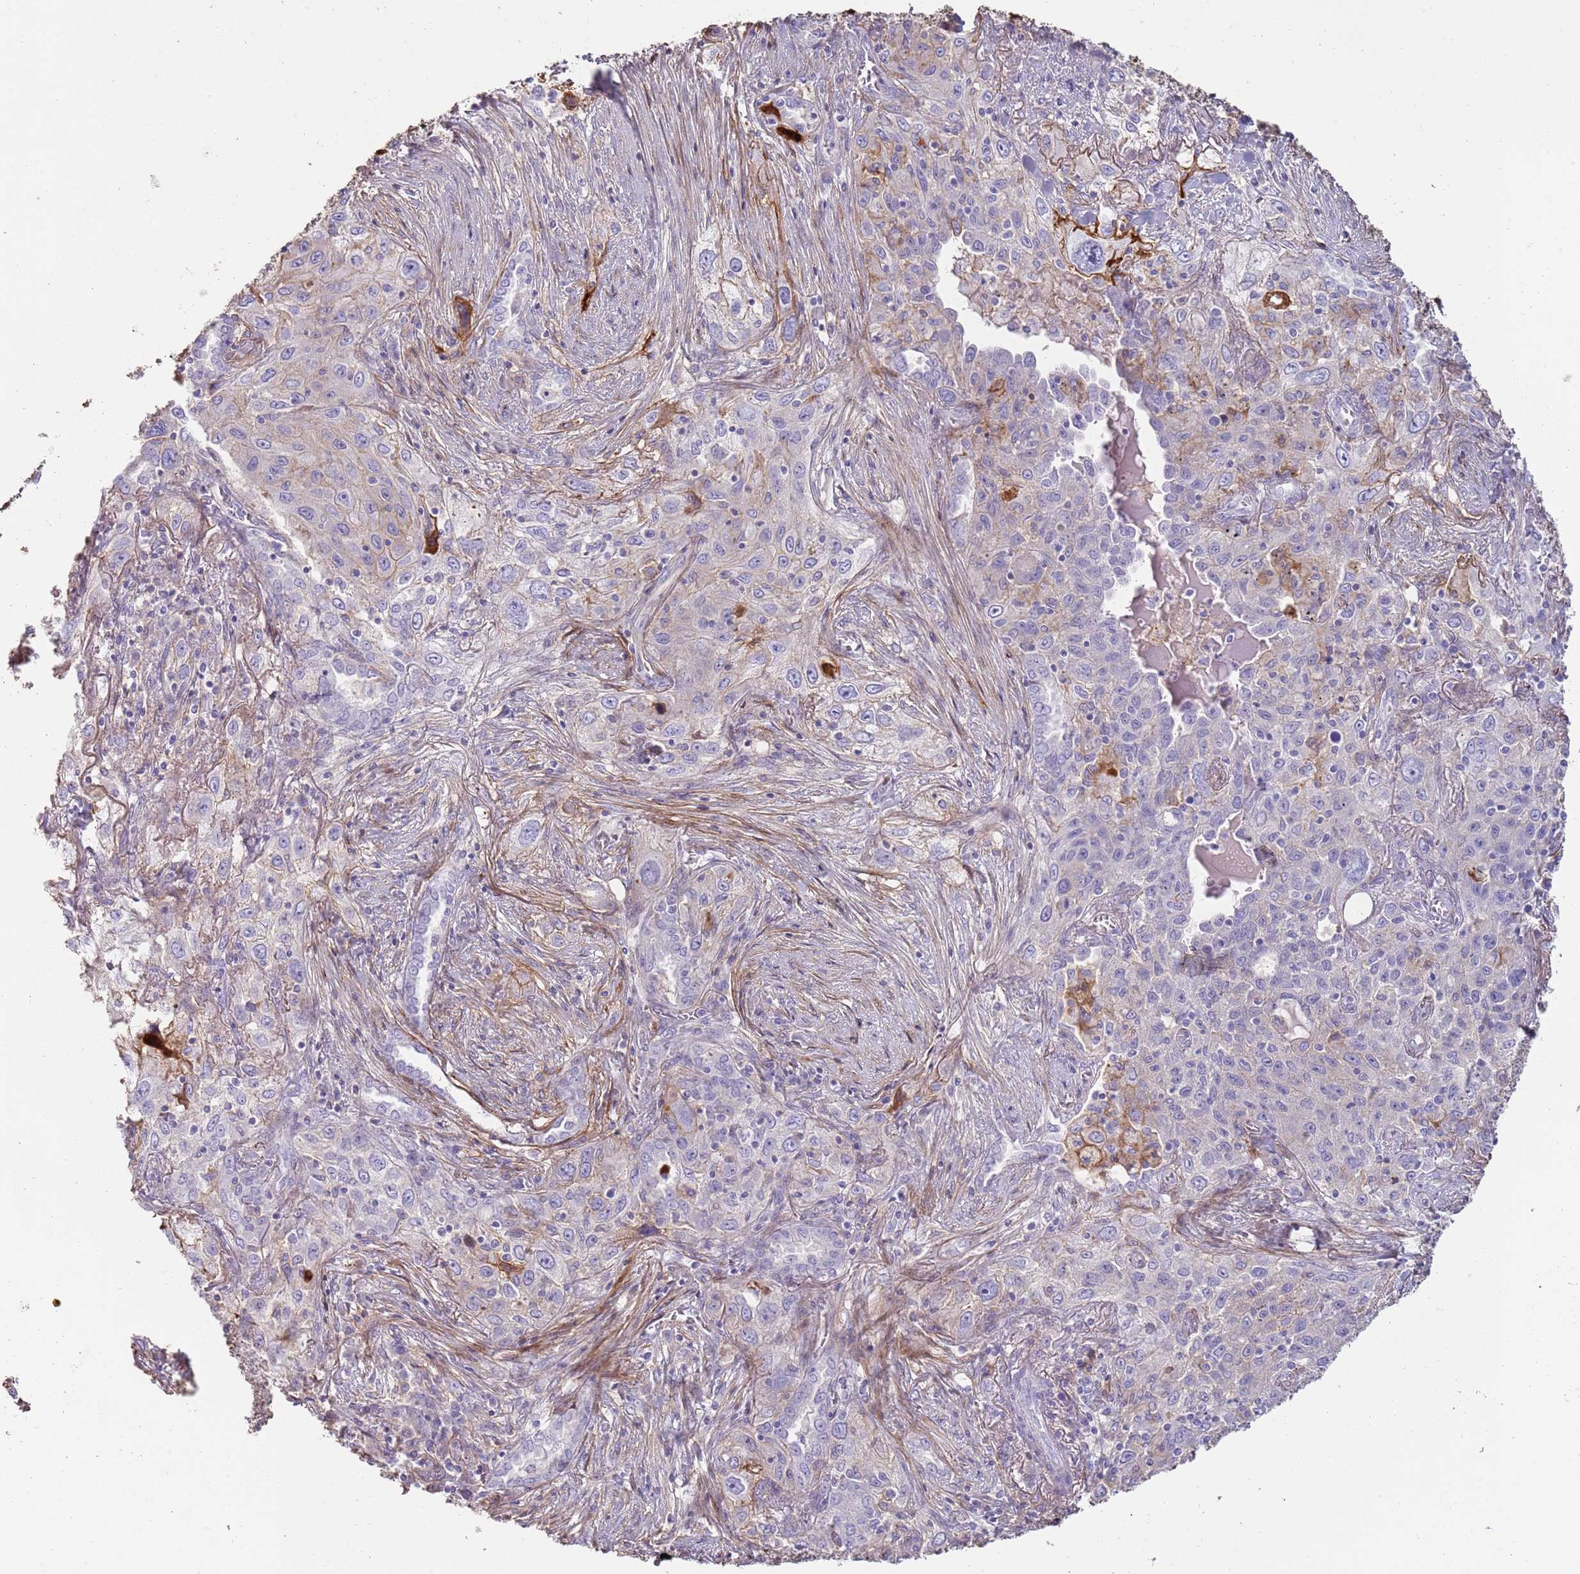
{"staining": {"intensity": "negative", "quantity": "none", "location": "none"}, "tissue": "lung cancer", "cell_type": "Tumor cells", "image_type": "cancer", "snomed": [{"axis": "morphology", "description": "Squamous cell carcinoma, NOS"}, {"axis": "topography", "description": "Lung"}], "caption": "High magnification brightfield microscopy of lung cancer stained with DAB (3,3'-diaminobenzidine) (brown) and counterstained with hematoxylin (blue): tumor cells show no significant staining. (Immunohistochemistry, brightfield microscopy, high magnification).", "gene": "NBPF3", "patient": {"sex": "female", "age": 69}}